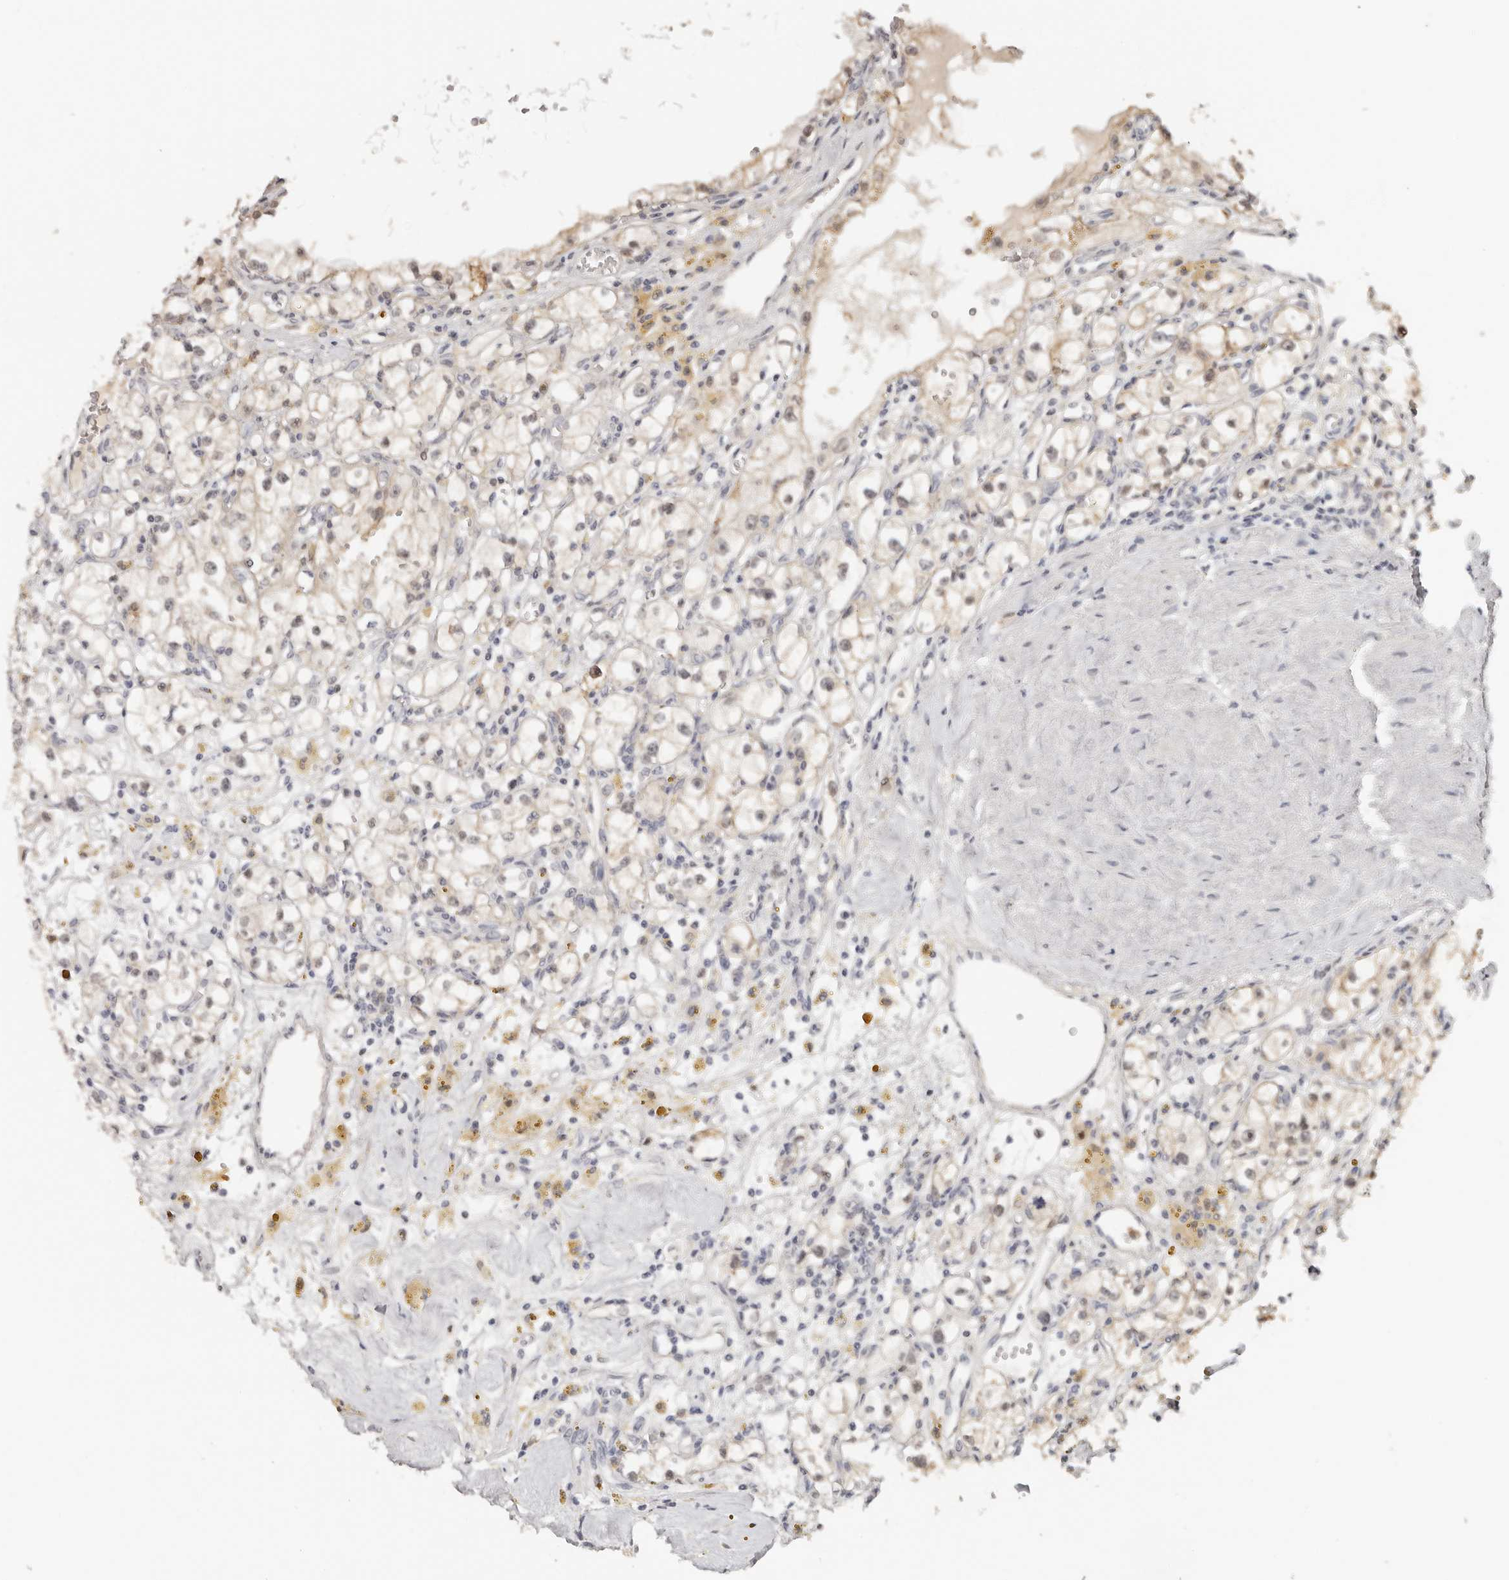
{"staining": {"intensity": "negative", "quantity": "none", "location": "none"}, "tissue": "renal cancer", "cell_type": "Tumor cells", "image_type": "cancer", "snomed": [{"axis": "morphology", "description": "Adenocarcinoma, NOS"}, {"axis": "topography", "description": "Kidney"}], "caption": "Tumor cells show no significant protein positivity in renal cancer. (IHC, brightfield microscopy, high magnification).", "gene": "LARP7", "patient": {"sex": "male", "age": 56}}